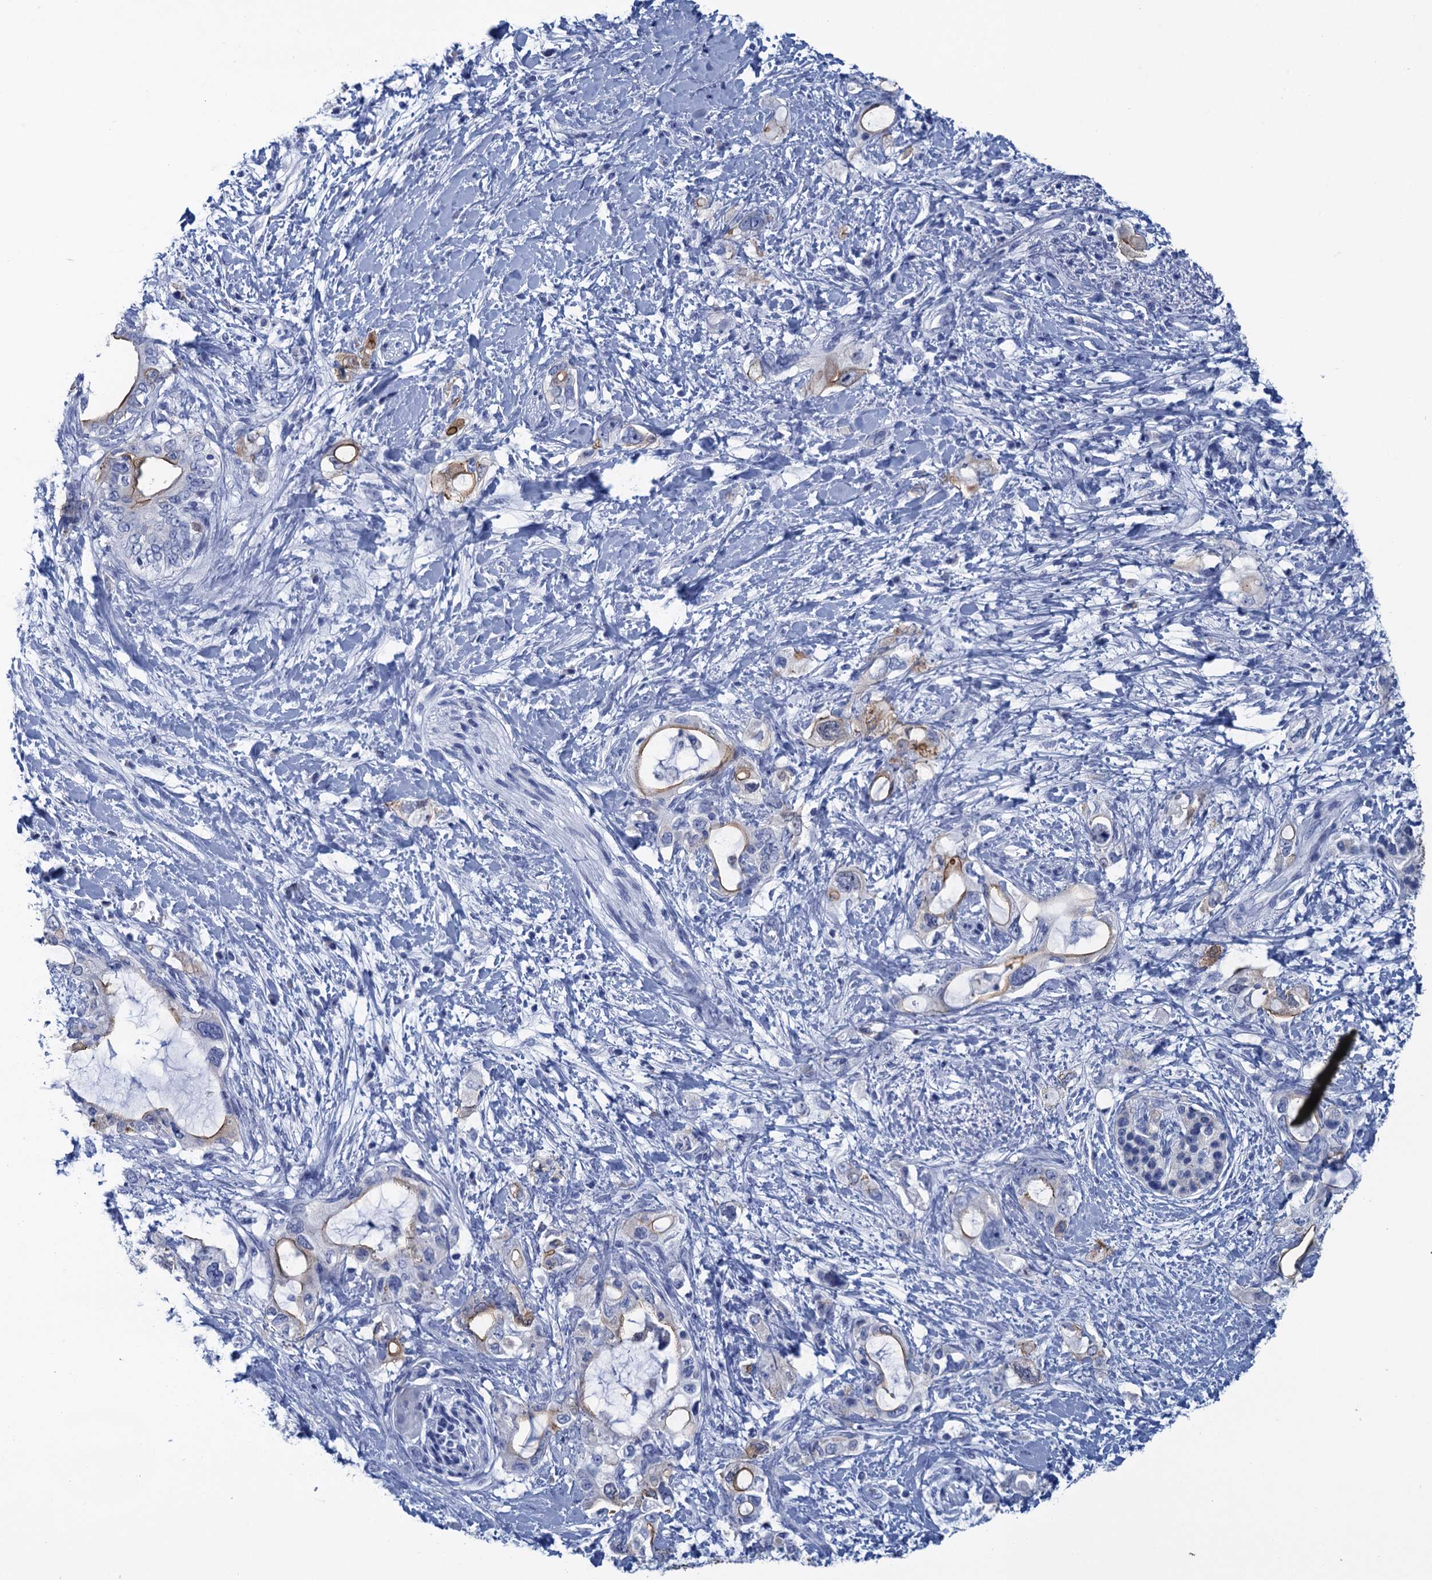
{"staining": {"intensity": "moderate", "quantity": "<25%", "location": "cytoplasmic/membranous"}, "tissue": "pancreatic cancer", "cell_type": "Tumor cells", "image_type": "cancer", "snomed": [{"axis": "morphology", "description": "Adenocarcinoma, NOS"}, {"axis": "topography", "description": "Pancreas"}], "caption": "High-magnification brightfield microscopy of pancreatic adenocarcinoma stained with DAB (brown) and counterstained with hematoxylin (blue). tumor cells exhibit moderate cytoplasmic/membranous expression is identified in about<25% of cells.", "gene": "SCEL", "patient": {"sex": "female", "age": 56}}